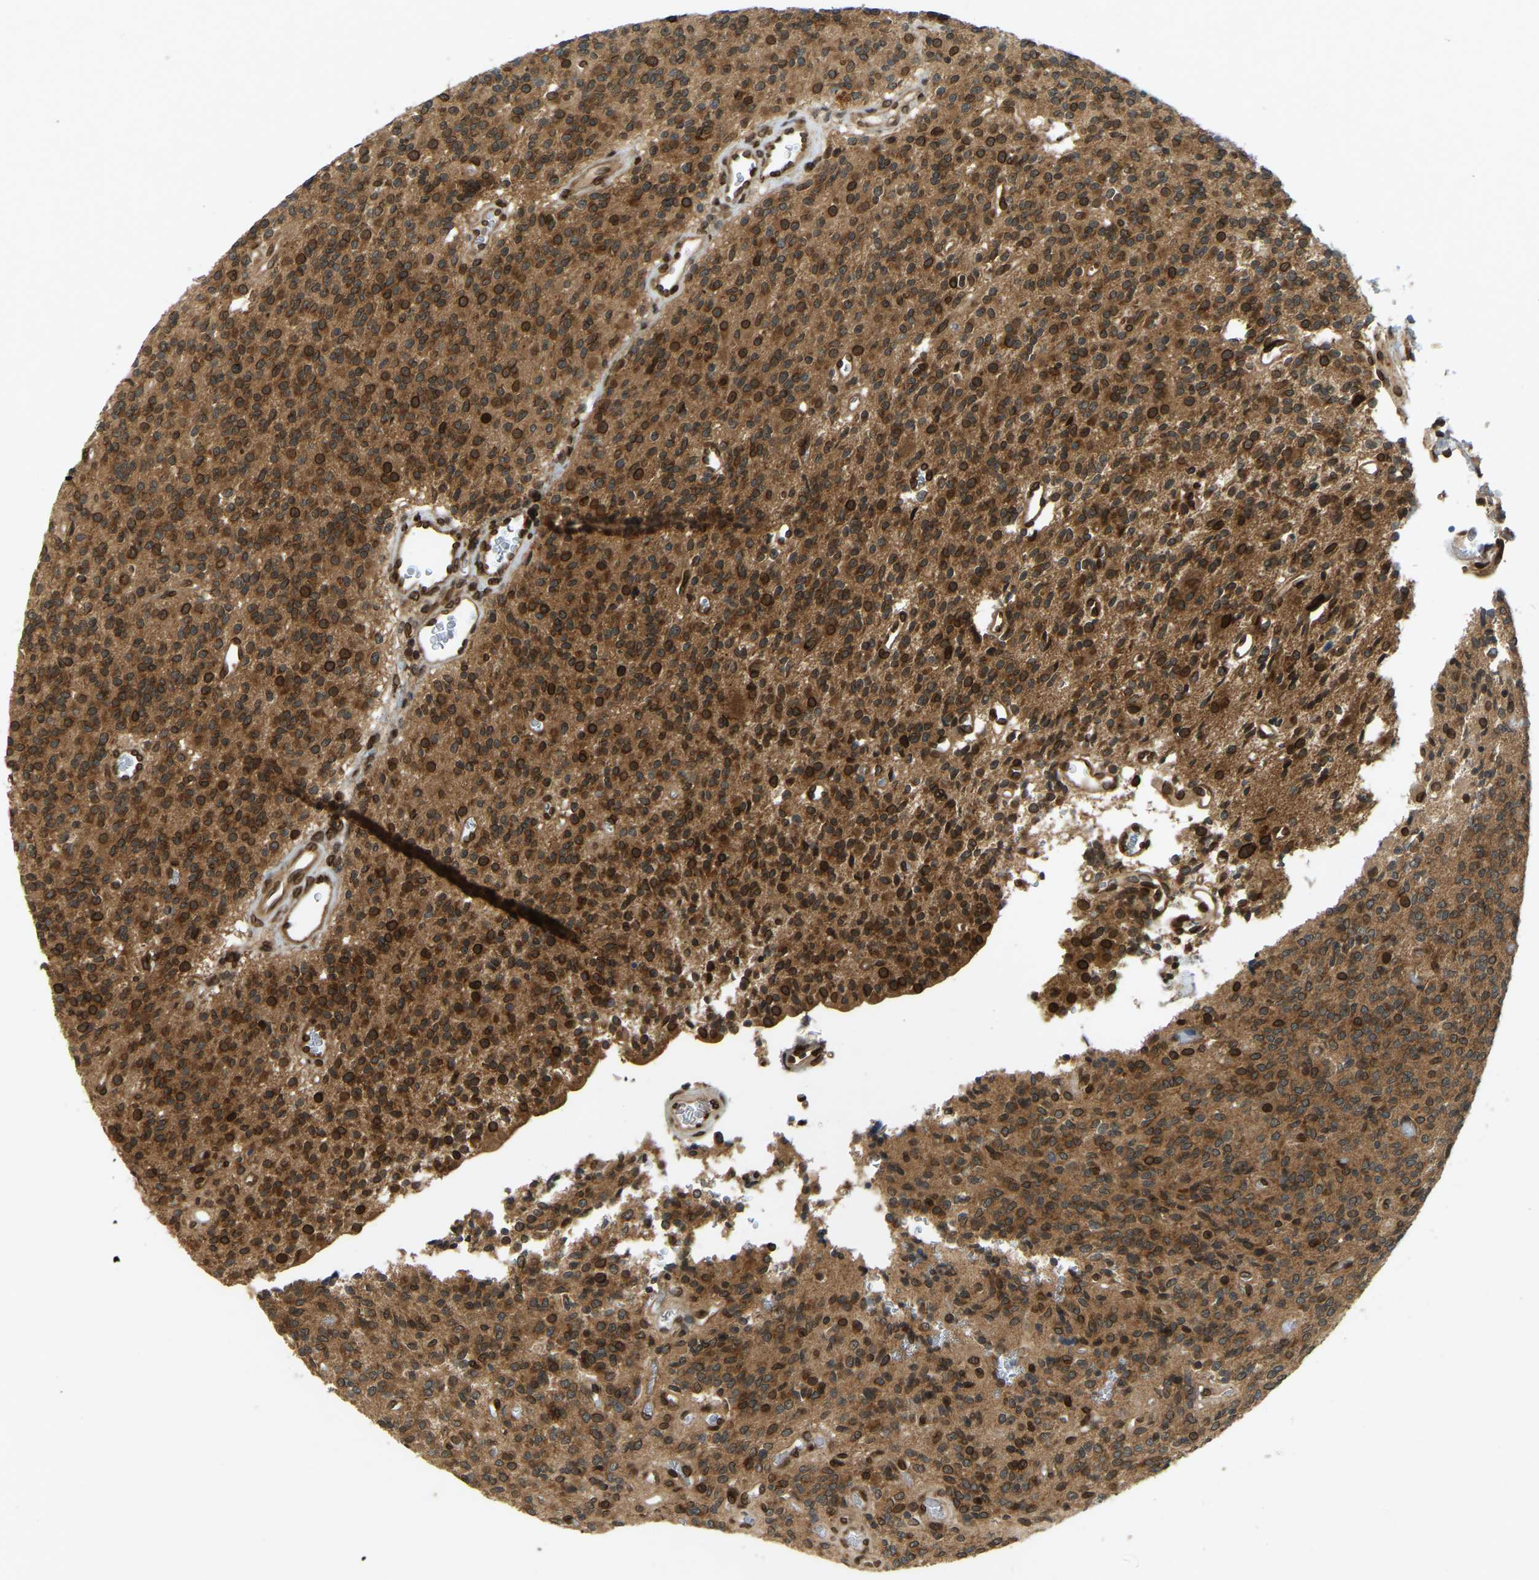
{"staining": {"intensity": "strong", "quantity": ">75%", "location": "cytoplasmic/membranous,nuclear"}, "tissue": "glioma", "cell_type": "Tumor cells", "image_type": "cancer", "snomed": [{"axis": "morphology", "description": "Glioma, malignant, High grade"}, {"axis": "topography", "description": "Brain"}], "caption": "This photomicrograph shows IHC staining of human malignant high-grade glioma, with high strong cytoplasmic/membranous and nuclear expression in approximately >75% of tumor cells.", "gene": "SYNE1", "patient": {"sex": "male", "age": 34}}